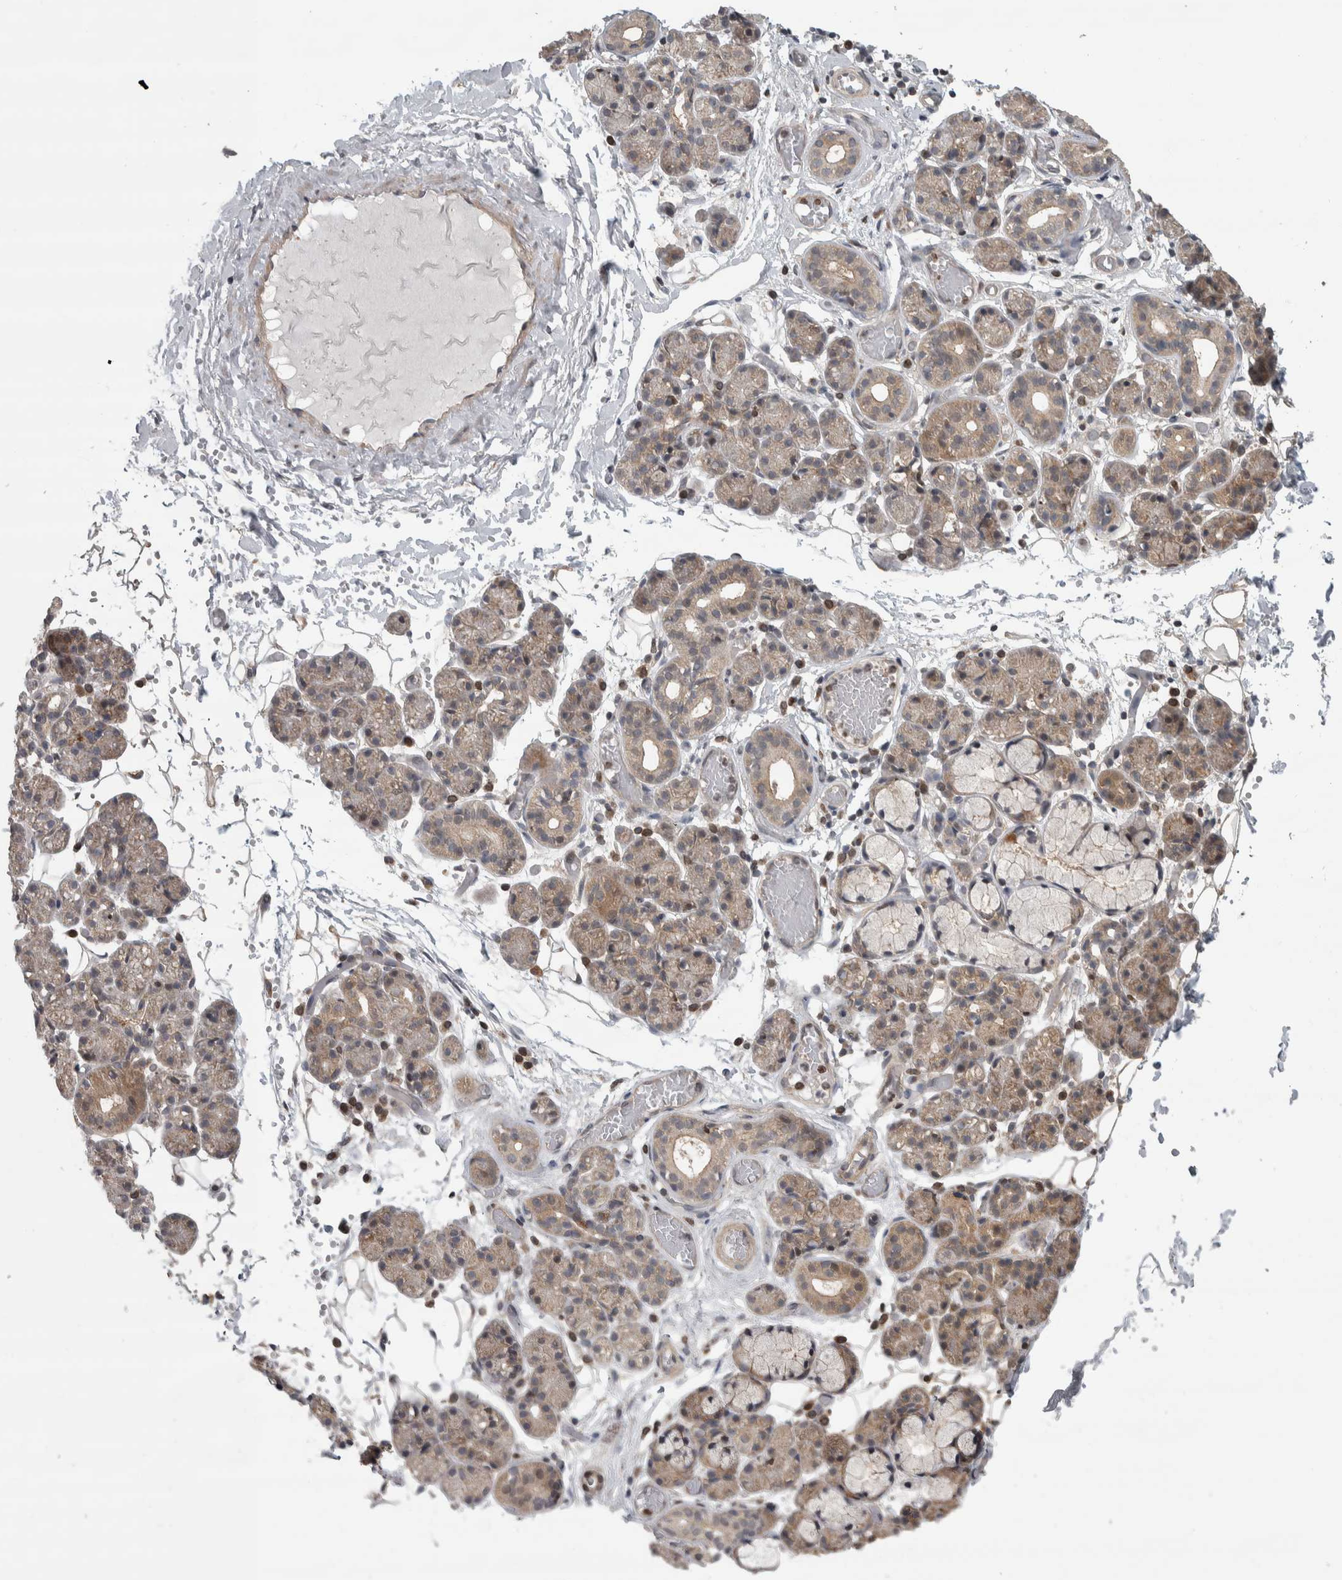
{"staining": {"intensity": "moderate", "quantity": "25%-75%", "location": "cytoplasmic/membranous"}, "tissue": "salivary gland", "cell_type": "Glandular cells", "image_type": "normal", "snomed": [{"axis": "morphology", "description": "Normal tissue, NOS"}, {"axis": "topography", "description": "Salivary gland"}], "caption": "A medium amount of moderate cytoplasmic/membranous staining is appreciated in approximately 25%-75% of glandular cells in normal salivary gland. (DAB IHC, brown staining for protein, blue staining for nuclei).", "gene": "CWC27", "patient": {"sex": "male", "age": 63}}